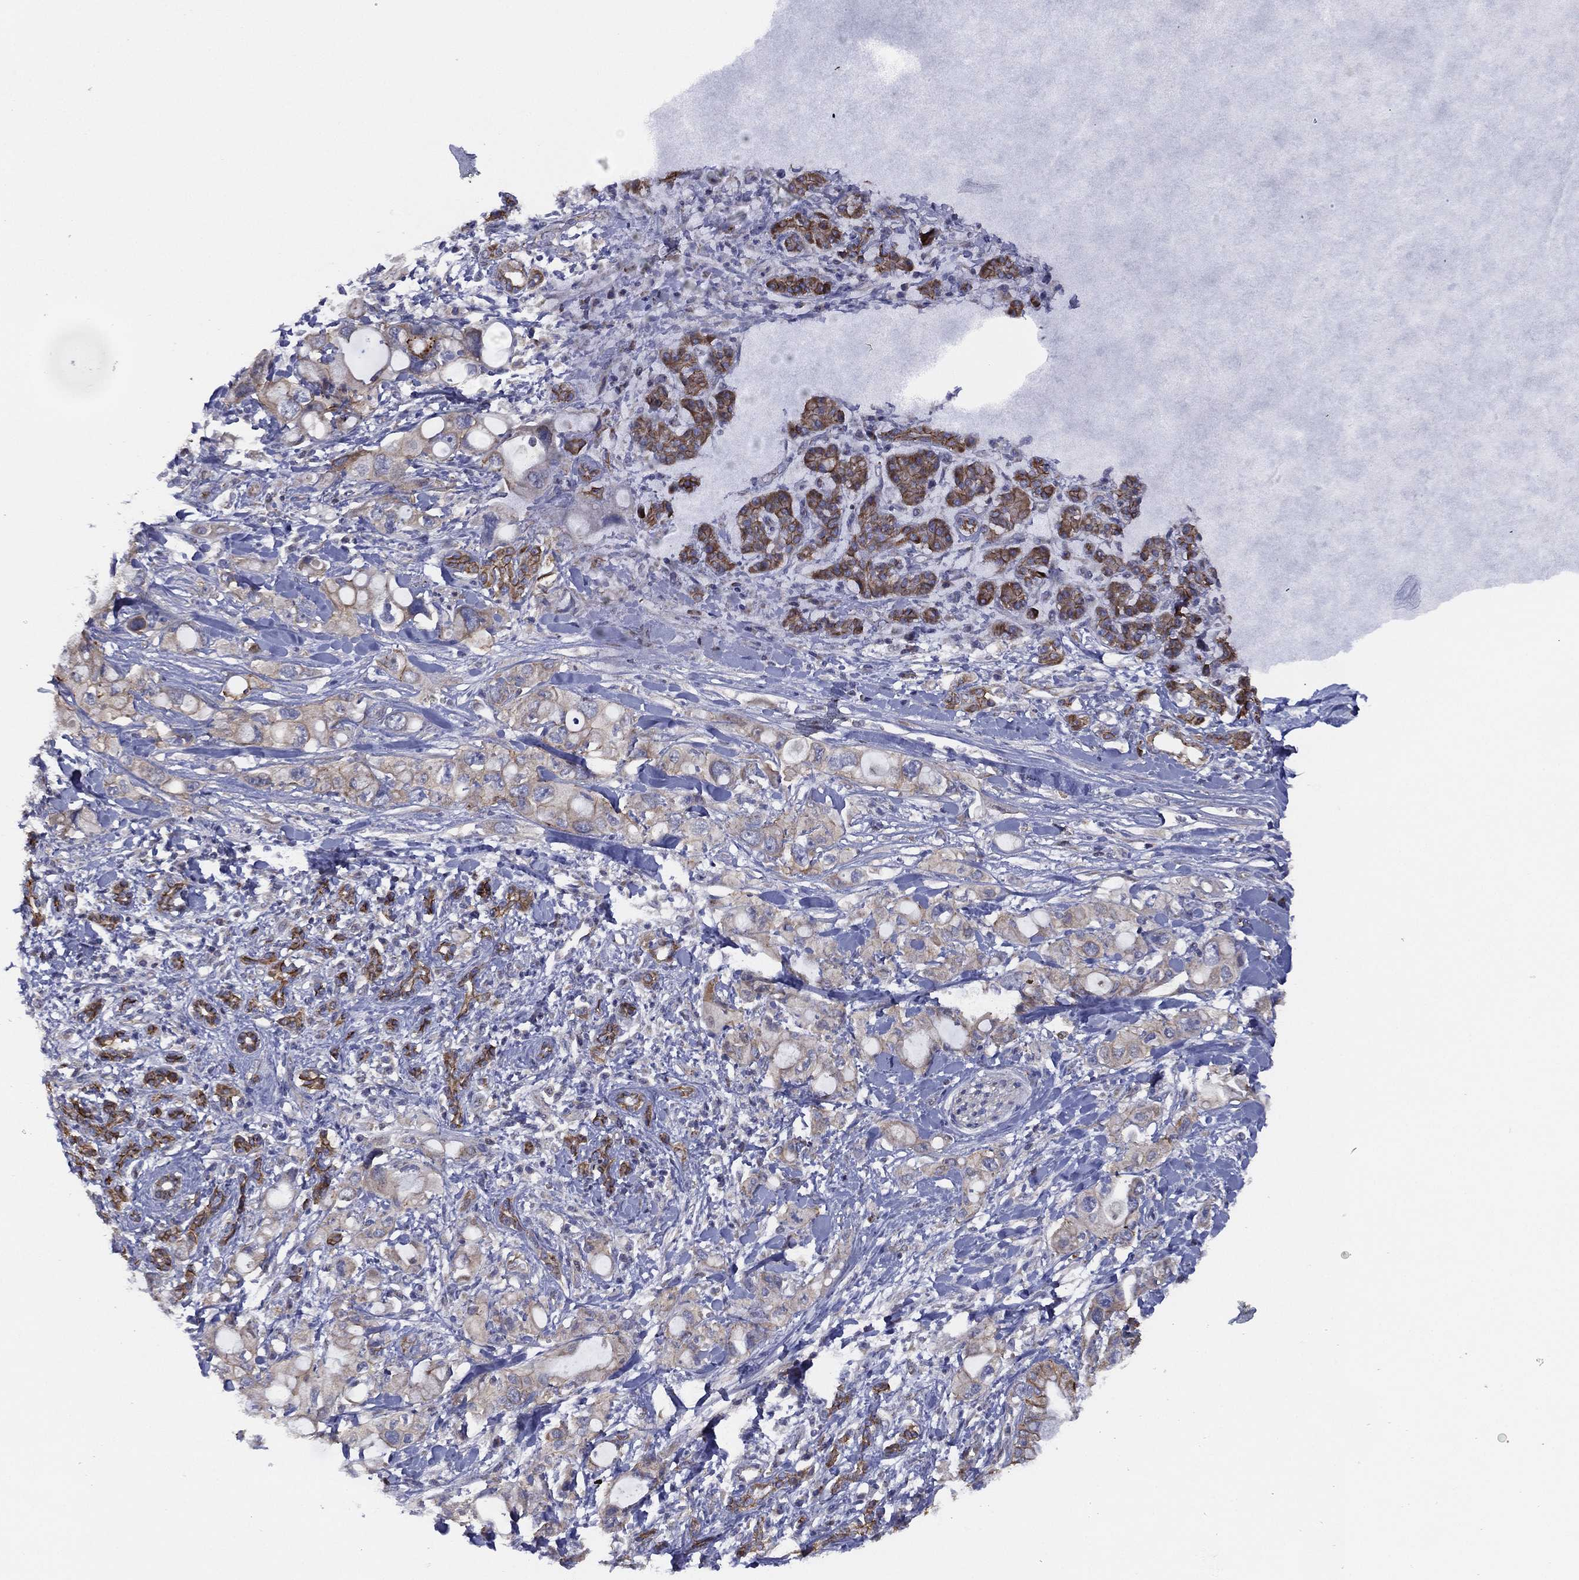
{"staining": {"intensity": "moderate", "quantity": "25%-75%", "location": "cytoplasmic/membranous"}, "tissue": "pancreatic cancer", "cell_type": "Tumor cells", "image_type": "cancer", "snomed": [{"axis": "morphology", "description": "Adenocarcinoma, NOS"}, {"axis": "topography", "description": "Pancreas"}], "caption": "Protein expression analysis of human pancreatic adenocarcinoma reveals moderate cytoplasmic/membranous positivity in approximately 25%-75% of tumor cells.", "gene": "ZNF223", "patient": {"sex": "female", "age": 56}}